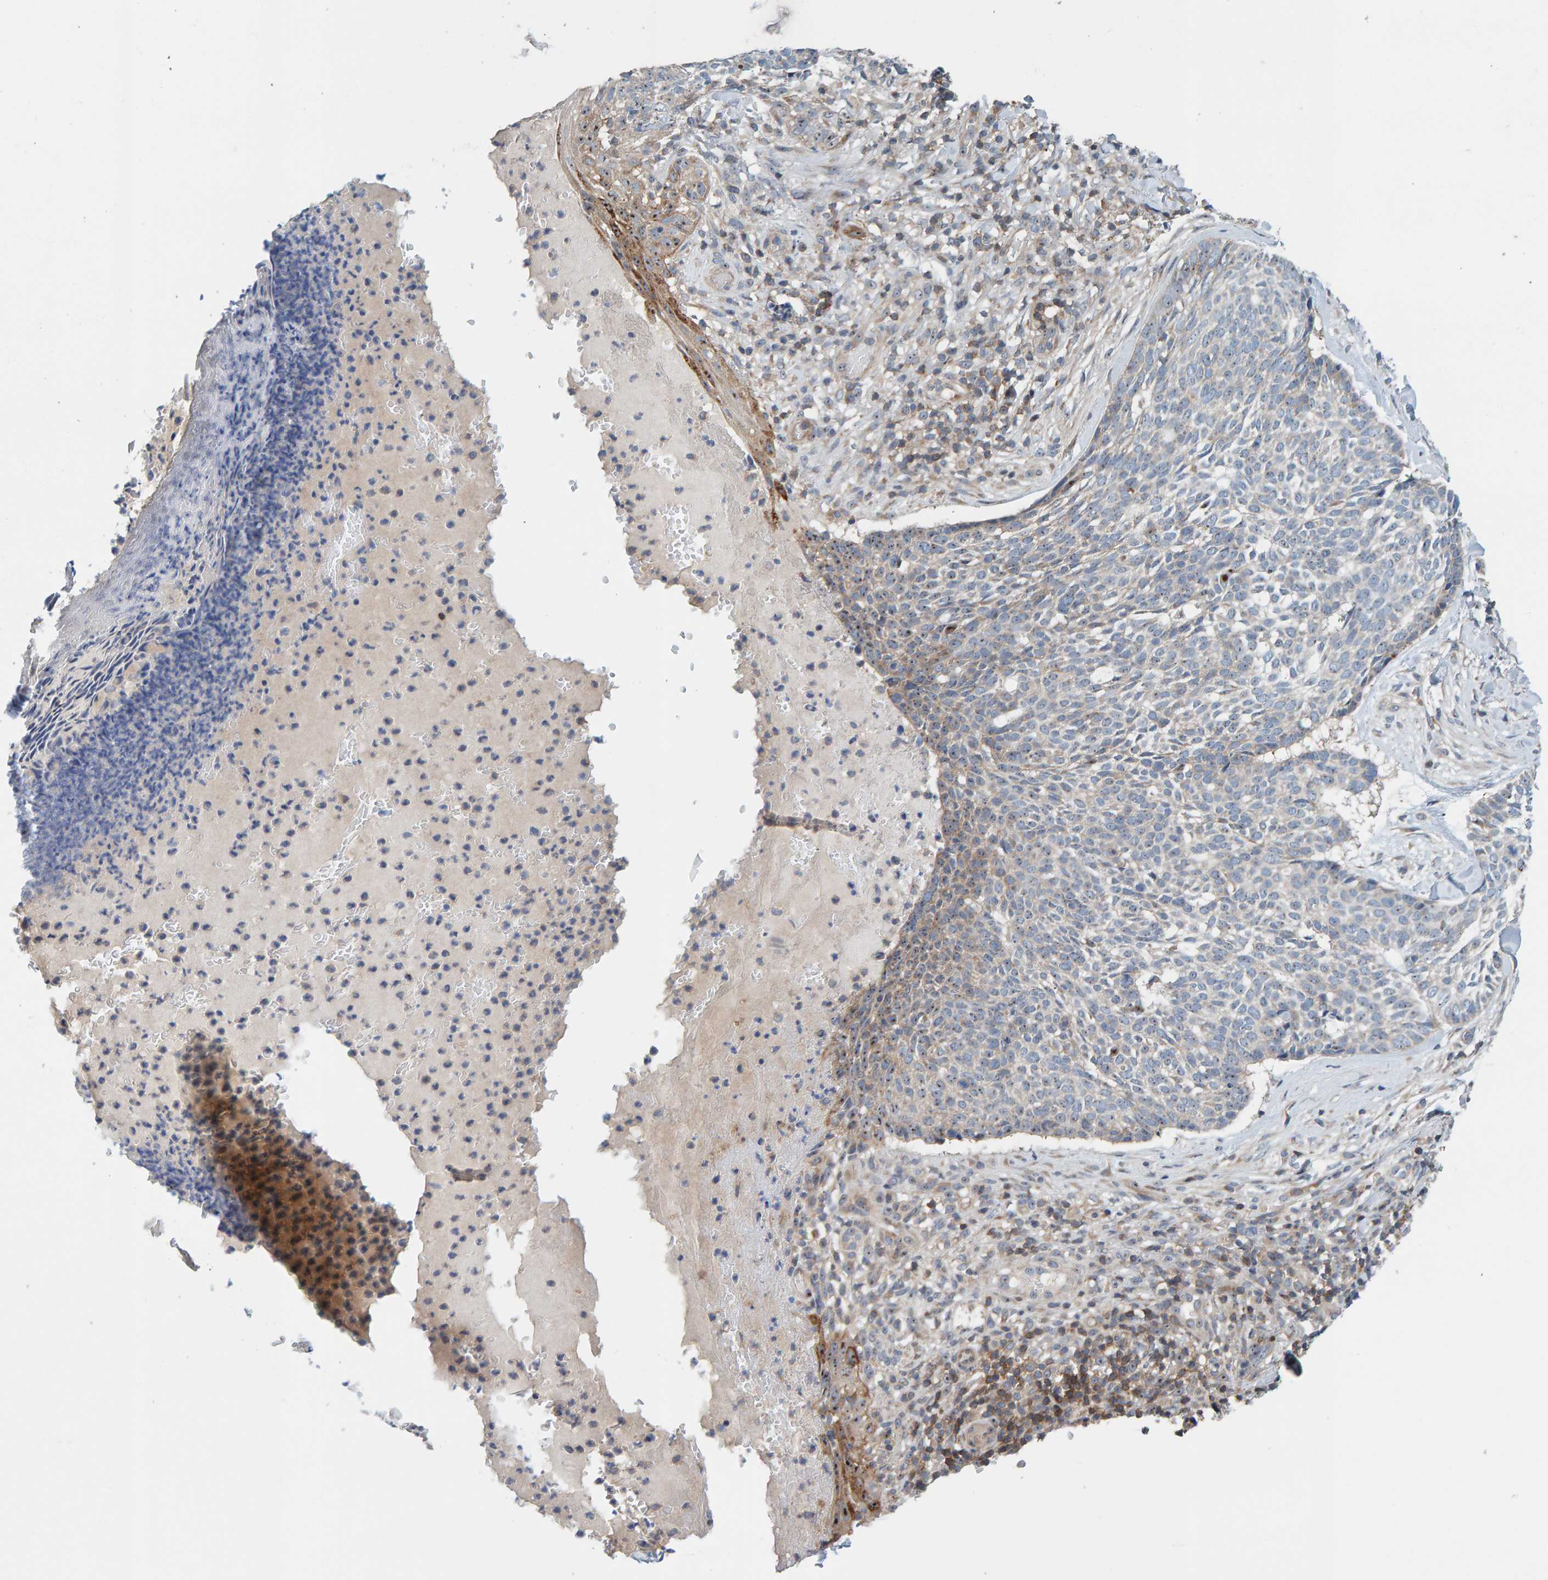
{"staining": {"intensity": "weak", "quantity": "<25%", "location": "cytoplasmic/membranous,nuclear"}, "tissue": "skin cancer", "cell_type": "Tumor cells", "image_type": "cancer", "snomed": [{"axis": "morphology", "description": "Normal tissue, NOS"}, {"axis": "morphology", "description": "Basal cell carcinoma"}, {"axis": "topography", "description": "Skin"}], "caption": "Tumor cells show no significant protein expression in skin cancer (basal cell carcinoma).", "gene": "CCM2", "patient": {"sex": "male", "age": 67}}